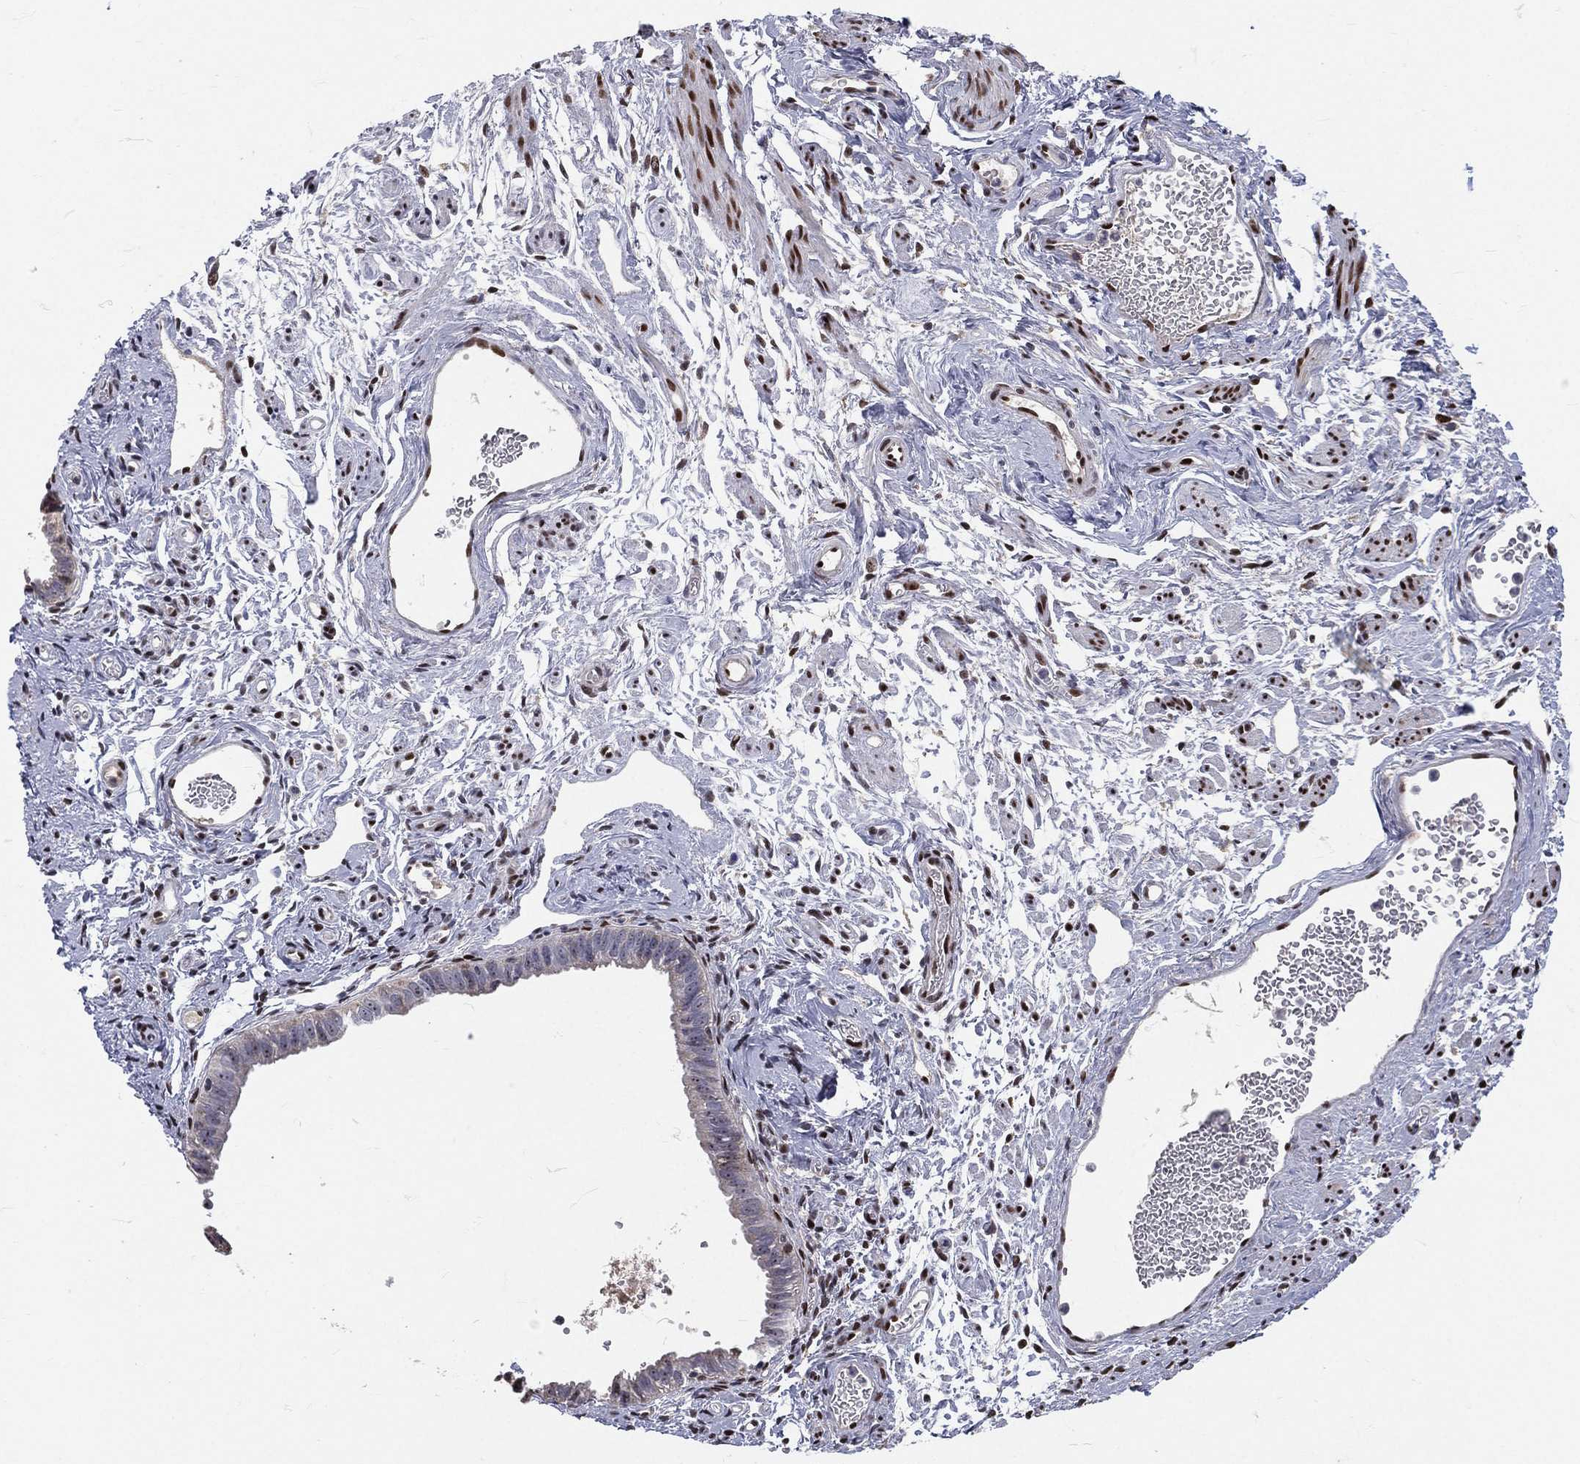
{"staining": {"intensity": "moderate", "quantity": "<25%", "location": "cytoplasmic/membranous"}, "tissue": "ovarian cancer", "cell_type": "Tumor cells", "image_type": "cancer", "snomed": [{"axis": "morphology", "description": "Carcinoma, endometroid"}, {"axis": "topography", "description": "Ovary"}], "caption": "Endometroid carcinoma (ovarian) stained with immunohistochemistry (IHC) demonstrates moderate cytoplasmic/membranous expression in about <25% of tumor cells. The protein is stained brown, and the nuclei are stained in blue (DAB IHC with brightfield microscopy, high magnification).", "gene": "ZEB1", "patient": {"sex": "female", "age": 85}}